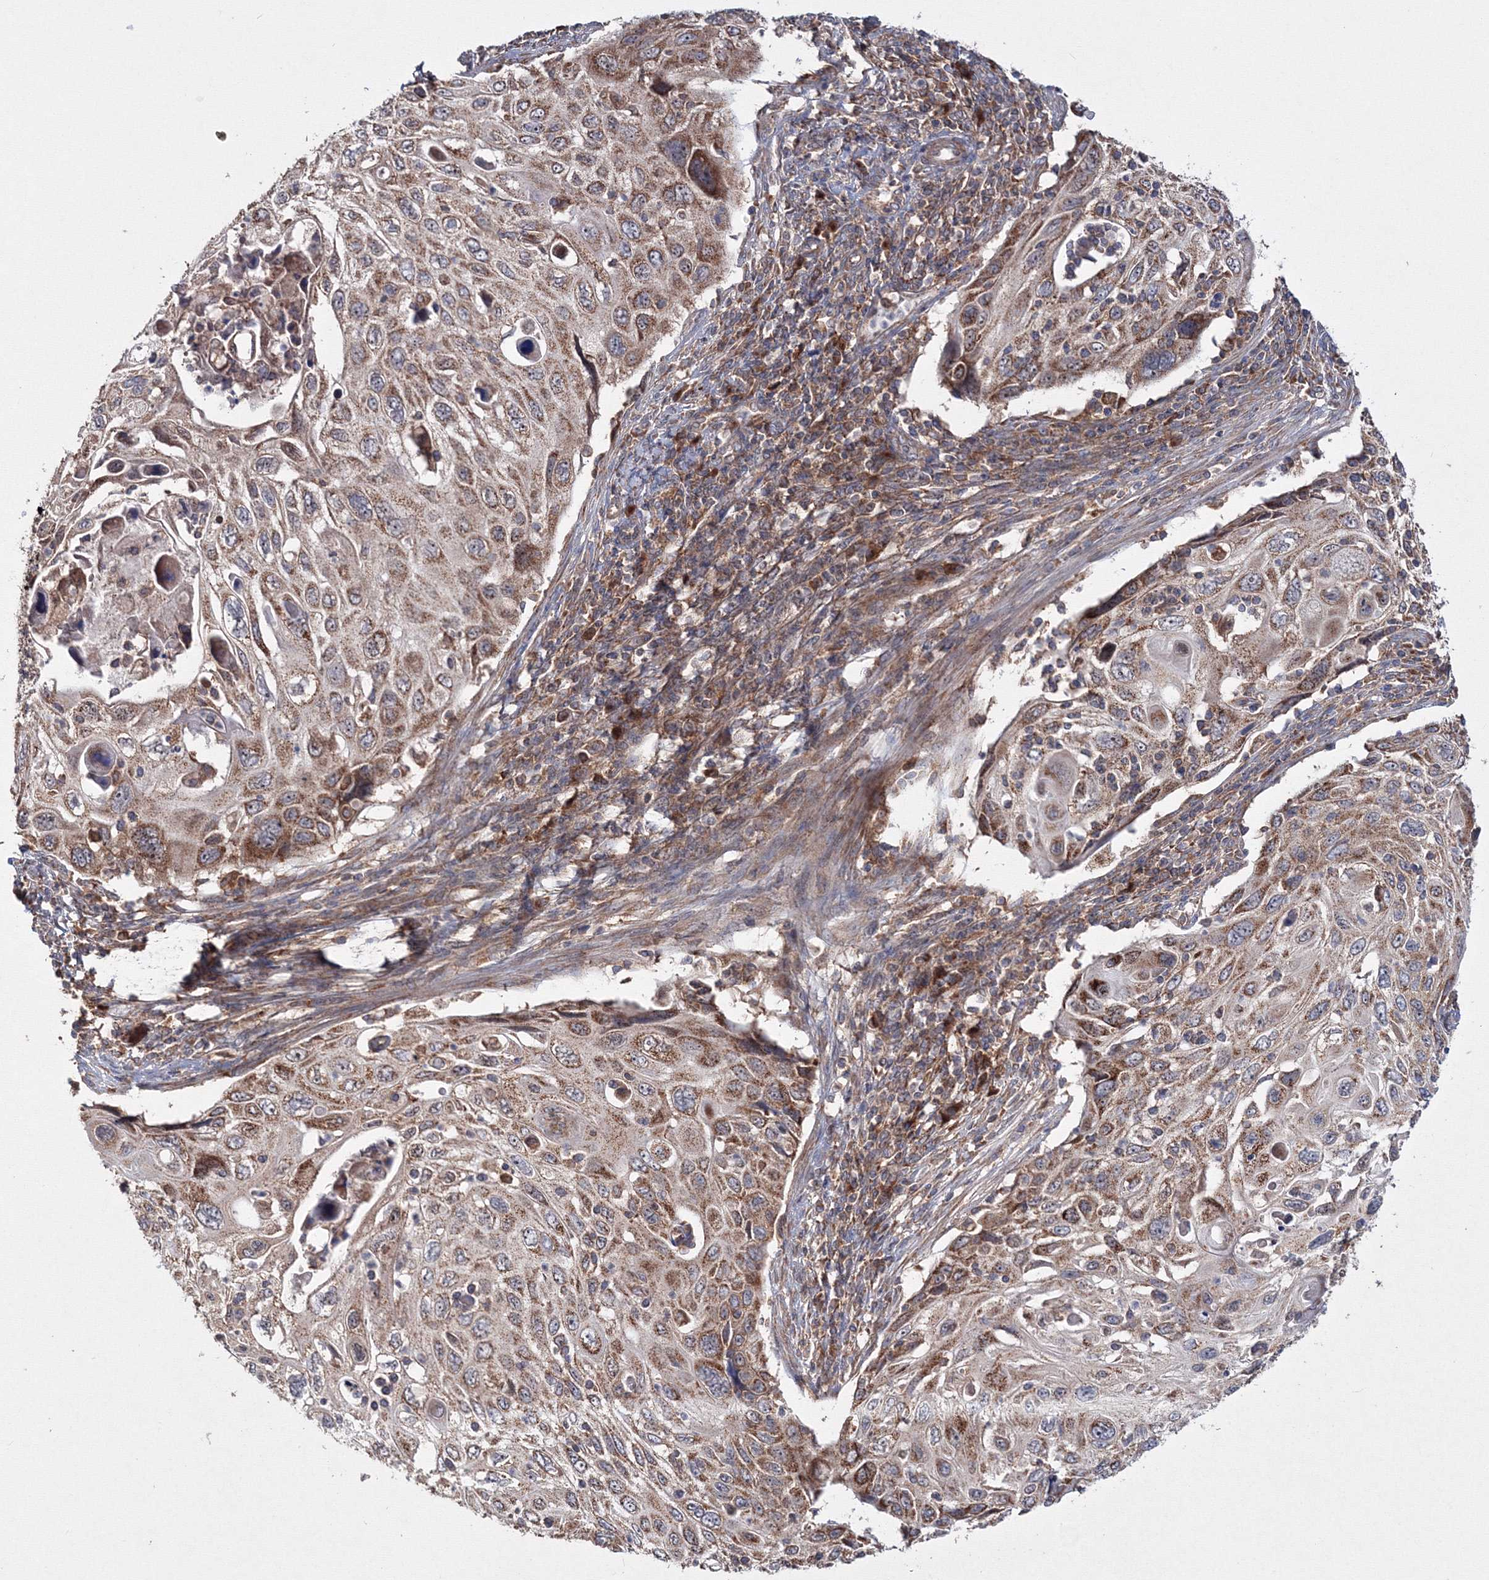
{"staining": {"intensity": "moderate", "quantity": ">75%", "location": "cytoplasmic/membranous"}, "tissue": "cervical cancer", "cell_type": "Tumor cells", "image_type": "cancer", "snomed": [{"axis": "morphology", "description": "Squamous cell carcinoma, NOS"}, {"axis": "topography", "description": "Cervix"}], "caption": "Immunohistochemical staining of human cervical cancer reveals medium levels of moderate cytoplasmic/membranous positivity in approximately >75% of tumor cells.", "gene": "PEX13", "patient": {"sex": "female", "age": 70}}